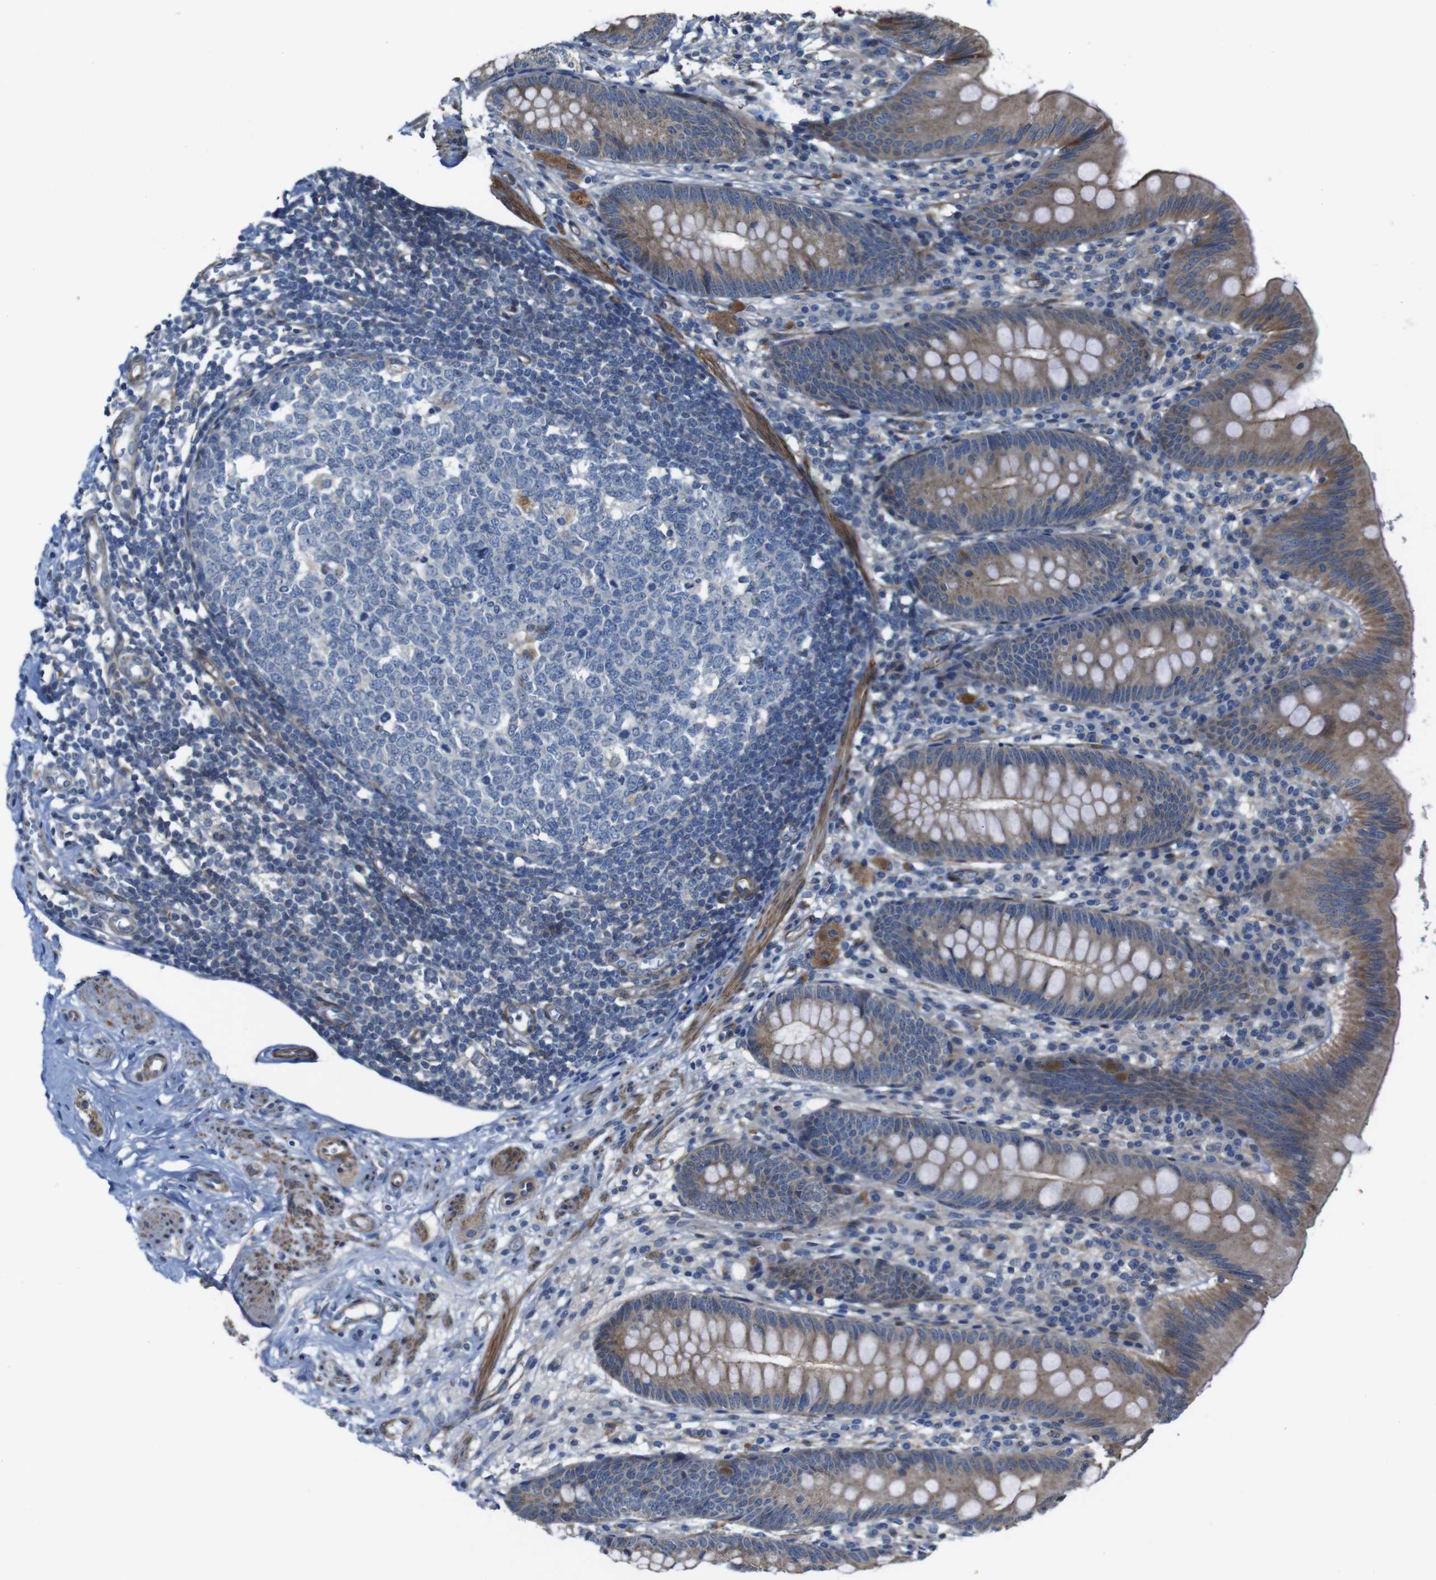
{"staining": {"intensity": "weak", "quantity": ">75%", "location": "cytoplasmic/membranous"}, "tissue": "appendix", "cell_type": "Glandular cells", "image_type": "normal", "snomed": [{"axis": "morphology", "description": "Normal tissue, NOS"}, {"axis": "topography", "description": "Appendix"}], "caption": "An immunohistochemistry (IHC) micrograph of normal tissue is shown. Protein staining in brown highlights weak cytoplasmic/membranous positivity in appendix within glandular cells. The staining was performed using DAB, with brown indicating positive protein expression. Nuclei are stained blue with hematoxylin.", "gene": "GGT7", "patient": {"sex": "male", "age": 56}}